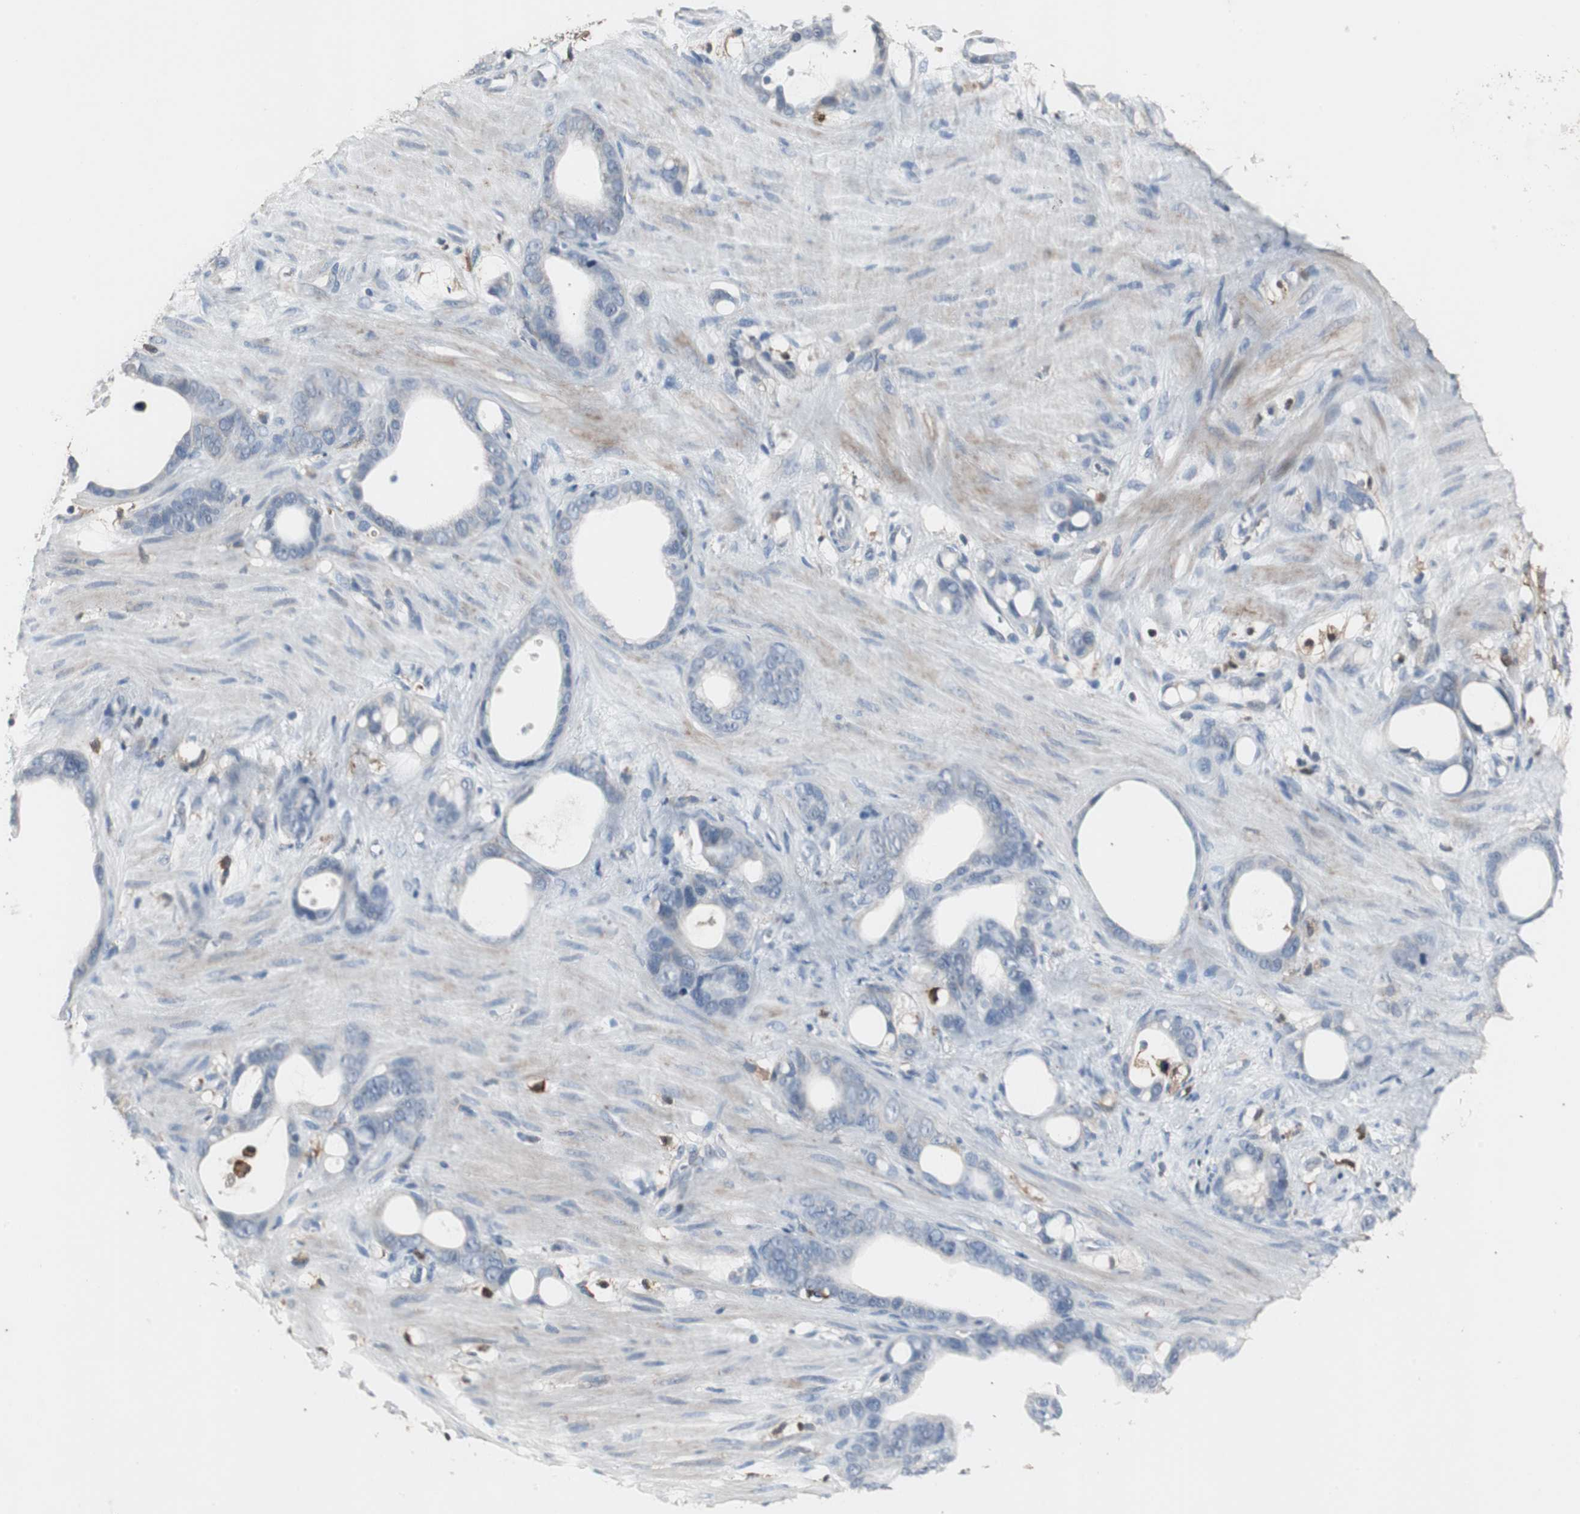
{"staining": {"intensity": "negative", "quantity": "none", "location": "none"}, "tissue": "stomach cancer", "cell_type": "Tumor cells", "image_type": "cancer", "snomed": [{"axis": "morphology", "description": "Adenocarcinoma, NOS"}, {"axis": "topography", "description": "Stomach"}], "caption": "High power microscopy photomicrograph of an immunohistochemistry micrograph of adenocarcinoma (stomach), revealing no significant staining in tumor cells.", "gene": "NCF2", "patient": {"sex": "female", "age": 75}}